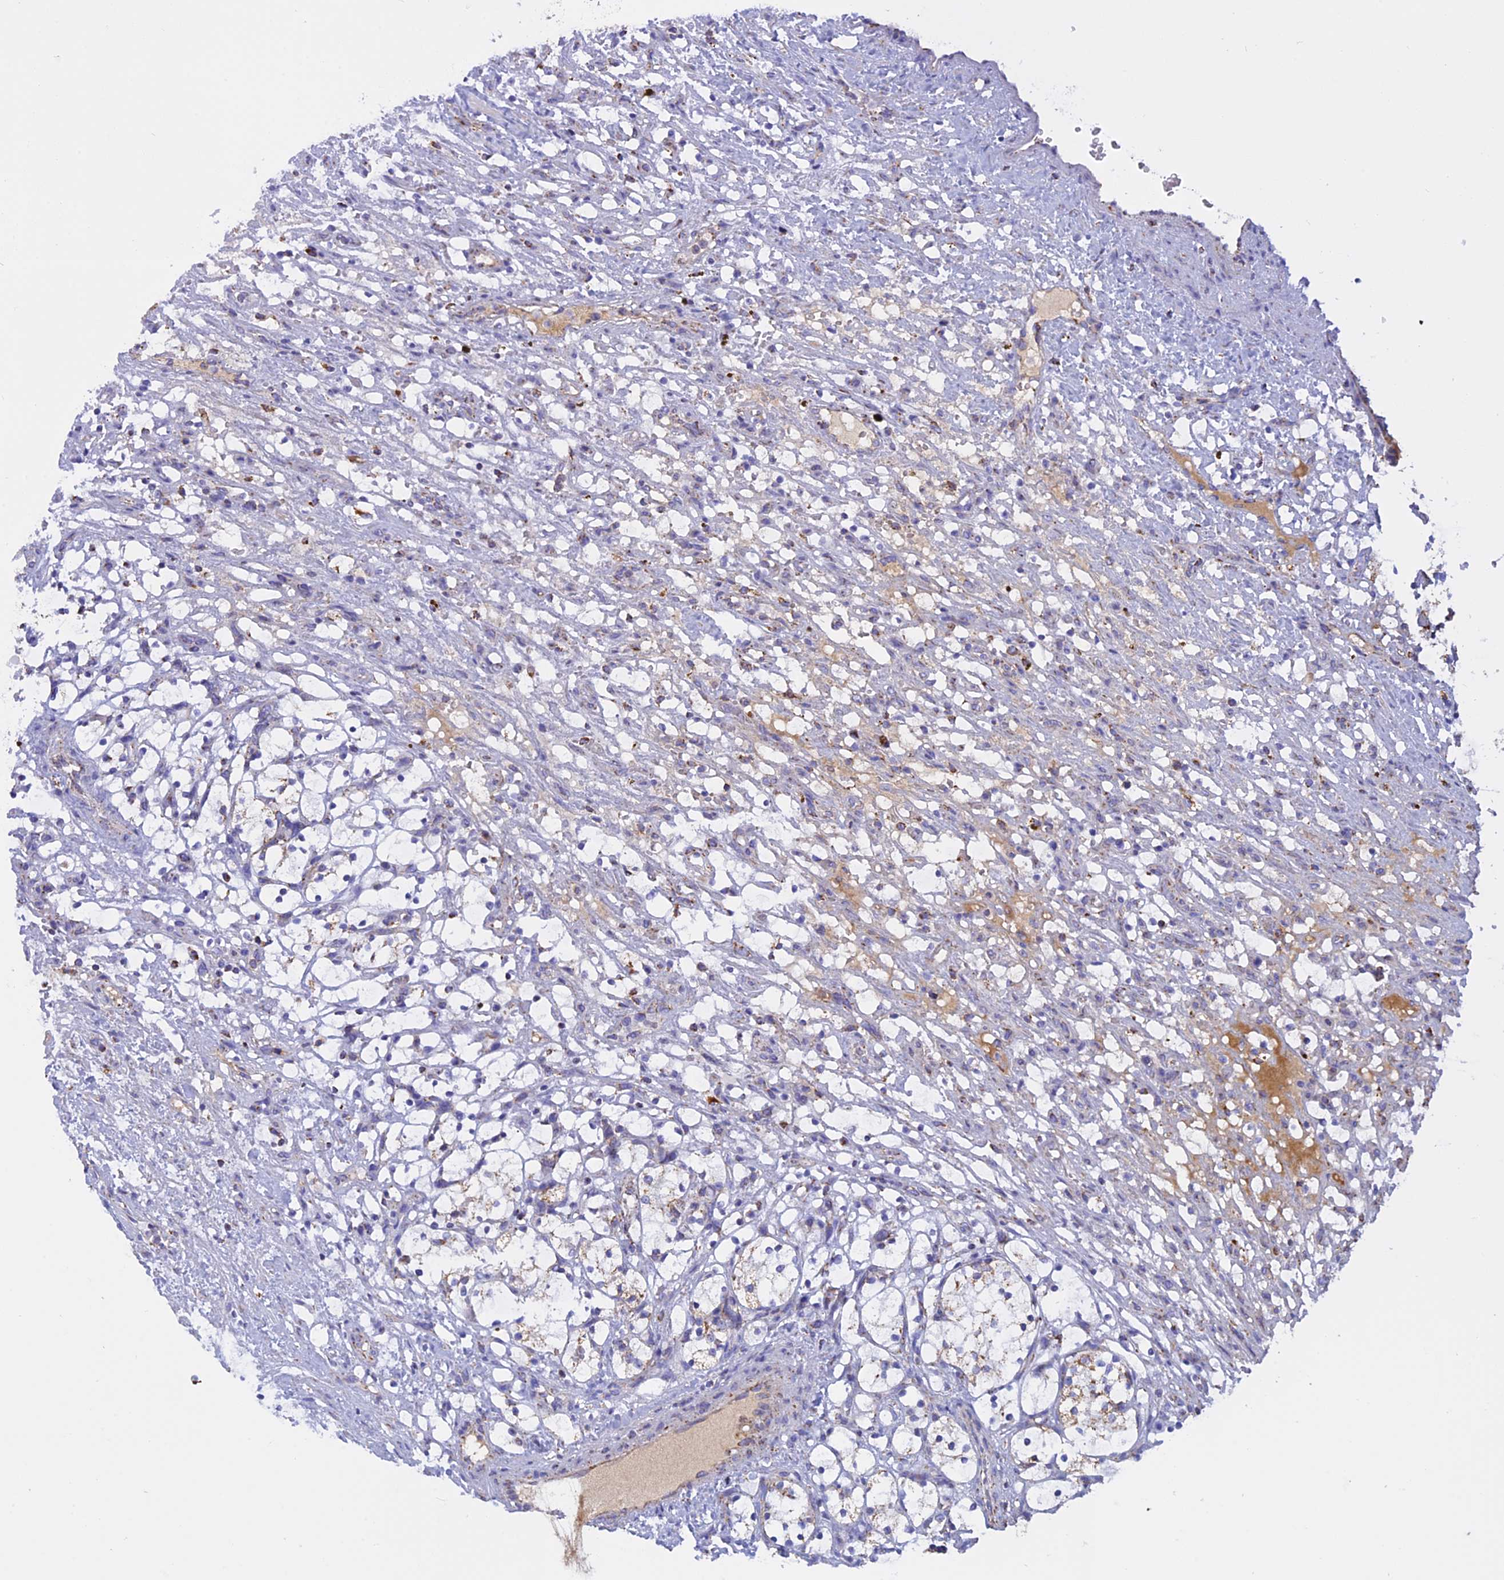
{"staining": {"intensity": "weak", "quantity": "25%-75%", "location": "cytoplasmic/membranous"}, "tissue": "renal cancer", "cell_type": "Tumor cells", "image_type": "cancer", "snomed": [{"axis": "morphology", "description": "Adenocarcinoma, NOS"}, {"axis": "topography", "description": "Kidney"}], "caption": "This image exhibits immunohistochemistry (IHC) staining of renal cancer (adenocarcinoma), with low weak cytoplasmic/membranous staining in about 25%-75% of tumor cells.", "gene": "KCNG1", "patient": {"sex": "female", "age": 69}}